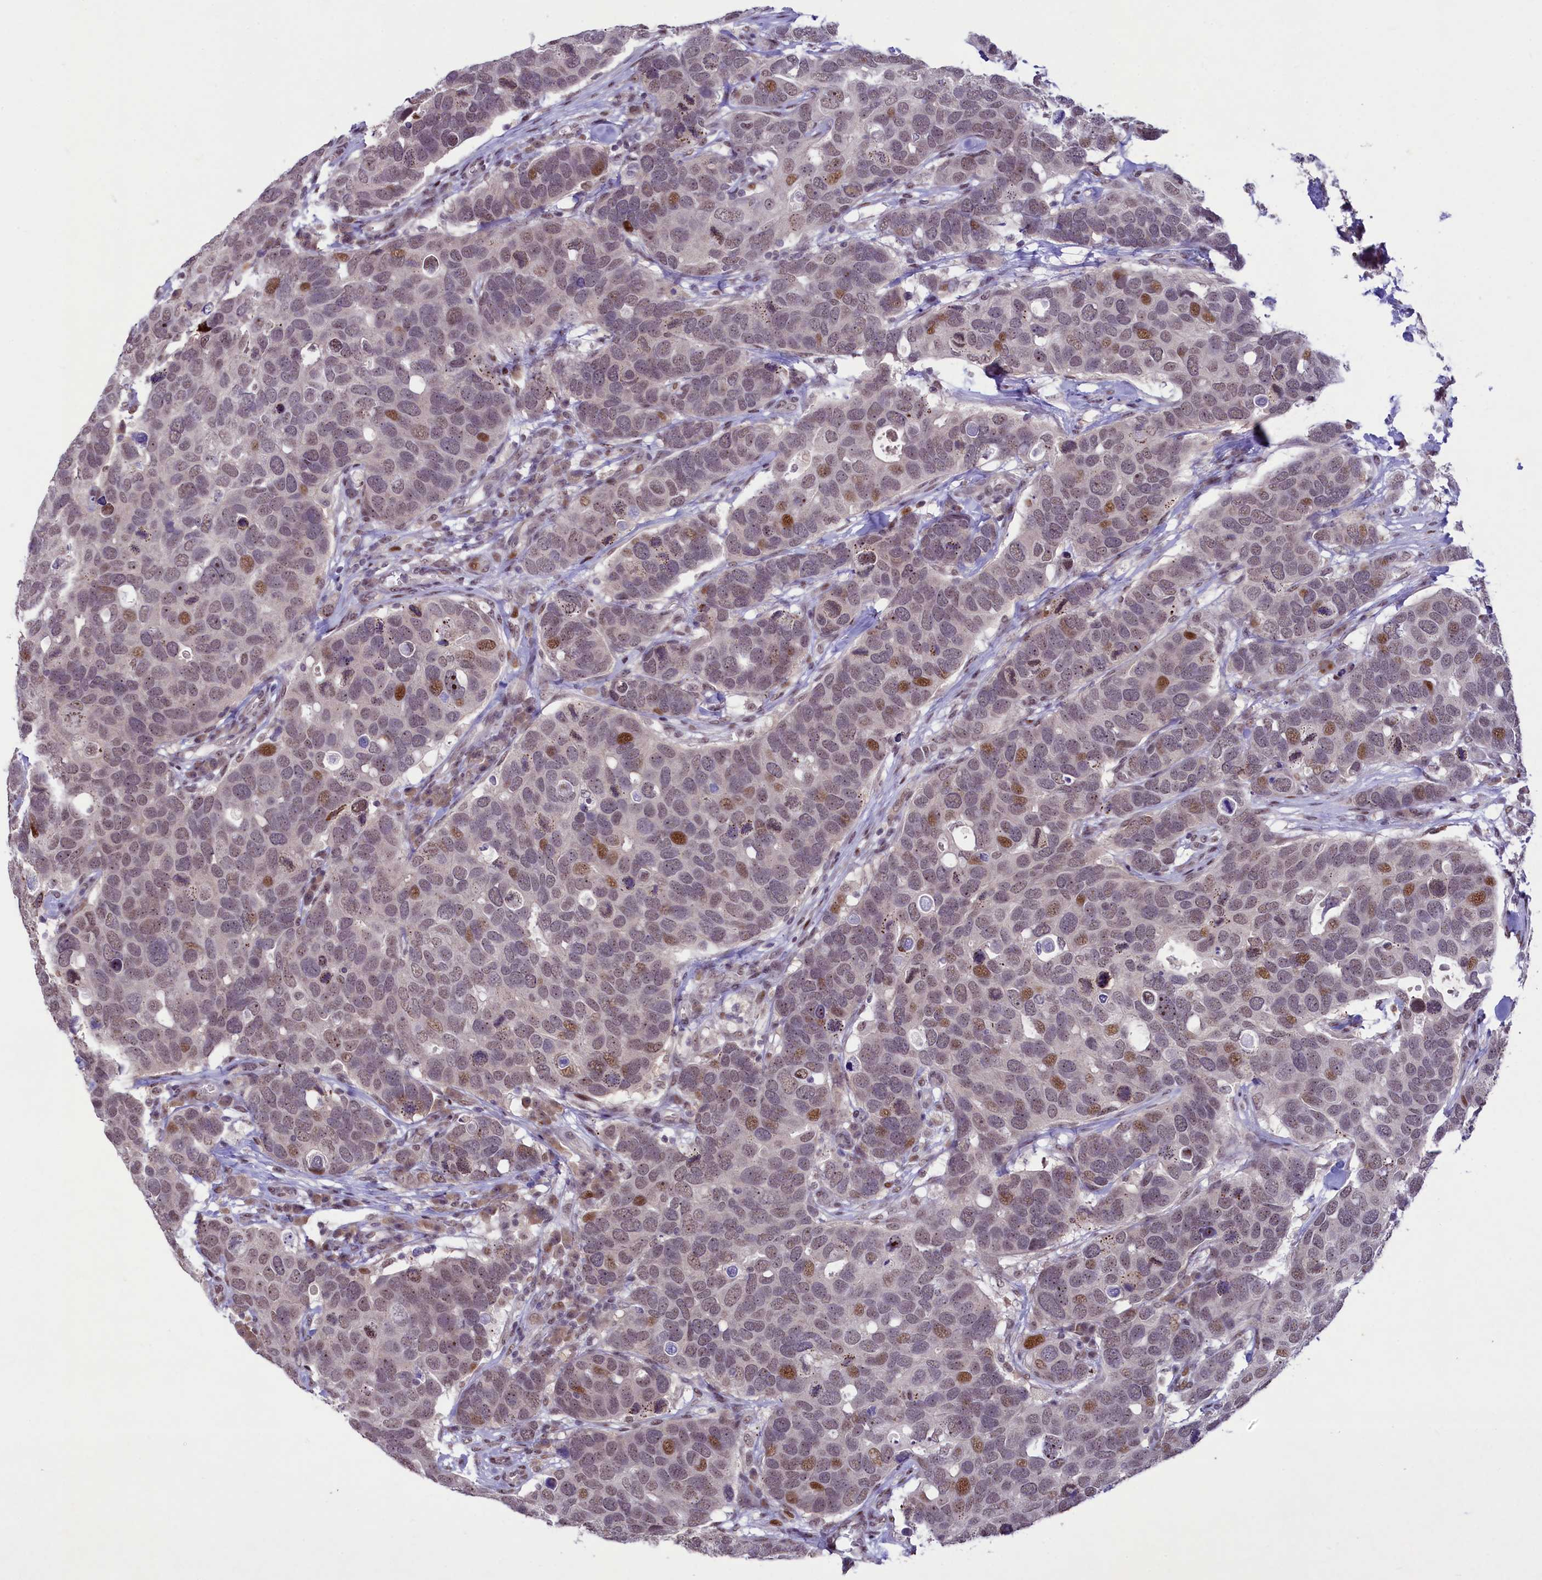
{"staining": {"intensity": "moderate", "quantity": "<25%", "location": "nuclear"}, "tissue": "breast cancer", "cell_type": "Tumor cells", "image_type": "cancer", "snomed": [{"axis": "morphology", "description": "Duct carcinoma"}, {"axis": "topography", "description": "Breast"}], "caption": "Protein positivity by IHC demonstrates moderate nuclear expression in approximately <25% of tumor cells in breast cancer.", "gene": "ANKS3", "patient": {"sex": "female", "age": 83}}